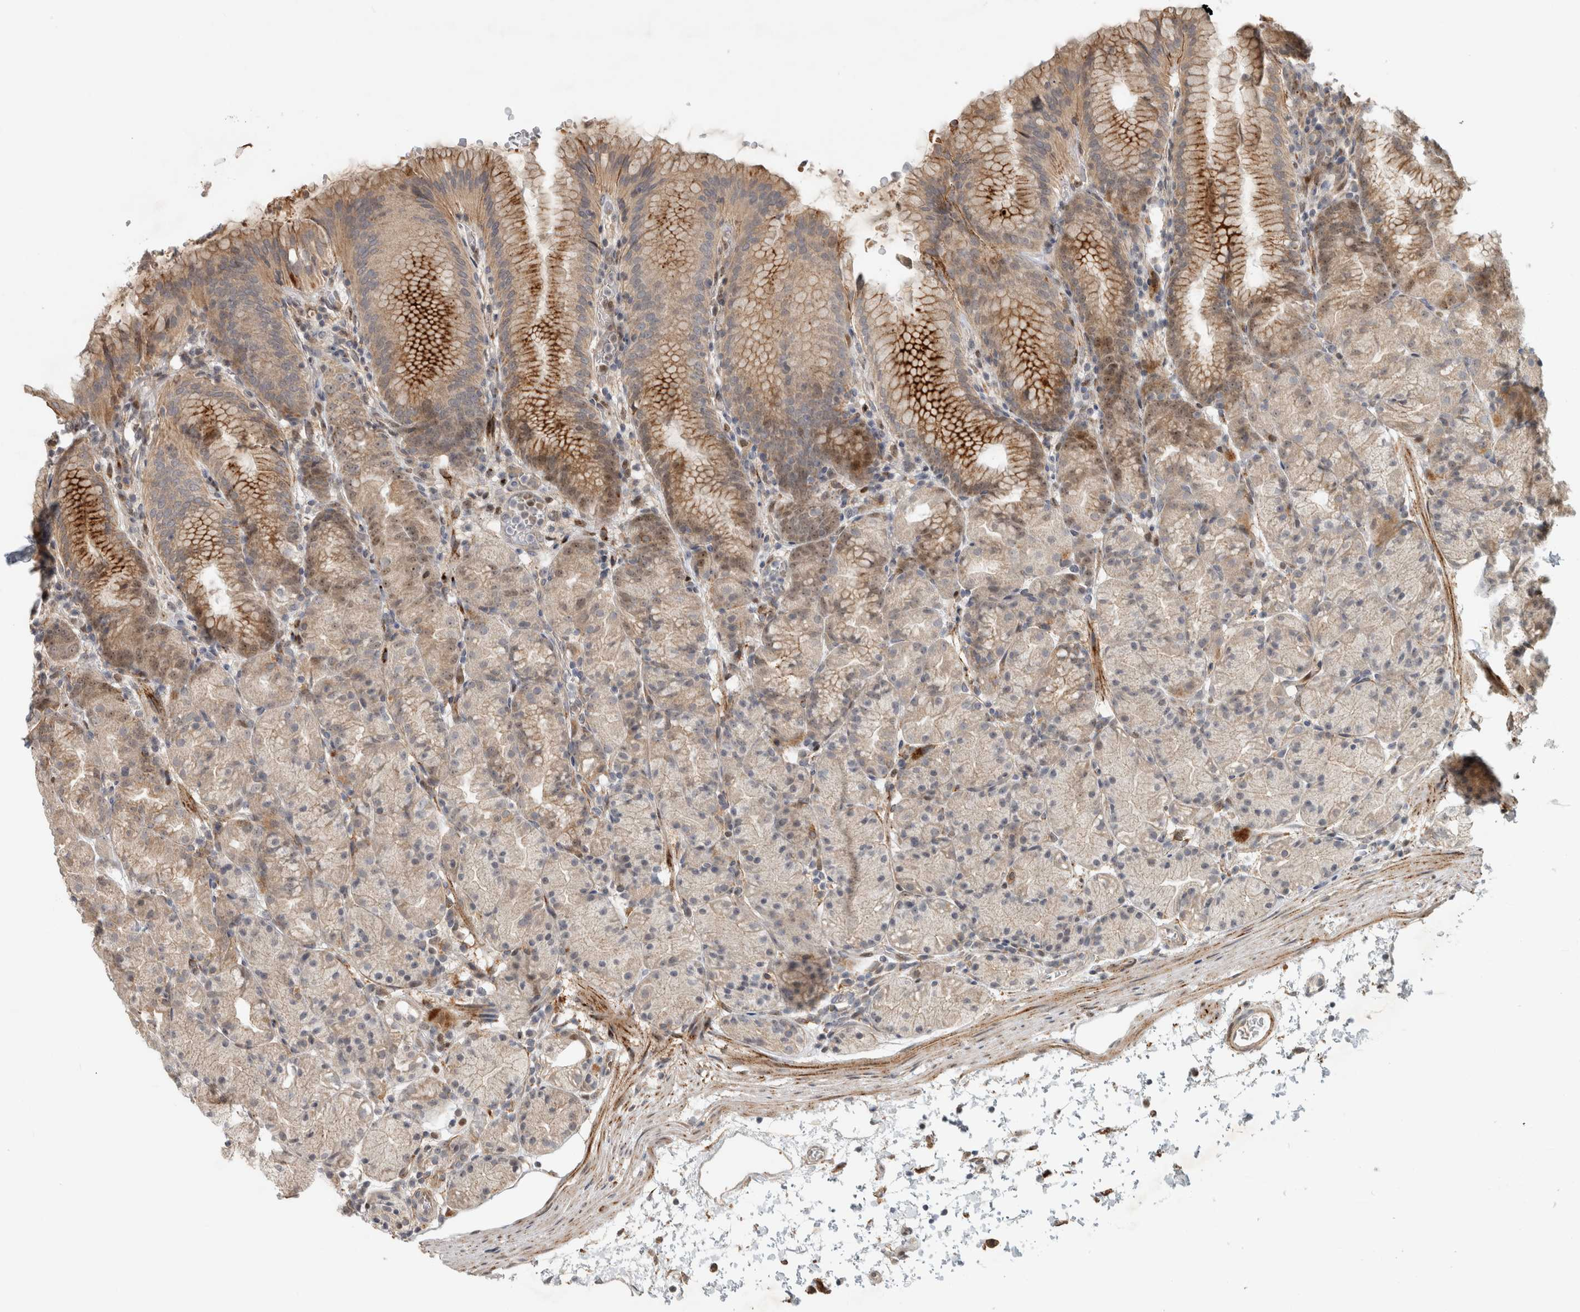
{"staining": {"intensity": "moderate", "quantity": "25%-75%", "location": "cytoplasmic/membranous,nuclear"}, "tissue": "stomach", "cell_type": "Glandular cells", "image_type": "normal", "snomed": [{"axis": "morphology", "description": "Normal tissue, NOS"}, {"axis": "topography", "description": "Stomach, upper"}], "caption": "Human stomach stained with a brown dye demonstrates moderate cytoplasmic/membranous,nuclear positive staining in approximately 25%-75% of glandular cells.", "gene": "INSRR", "patient": {"sex": "male", "age": 48}}